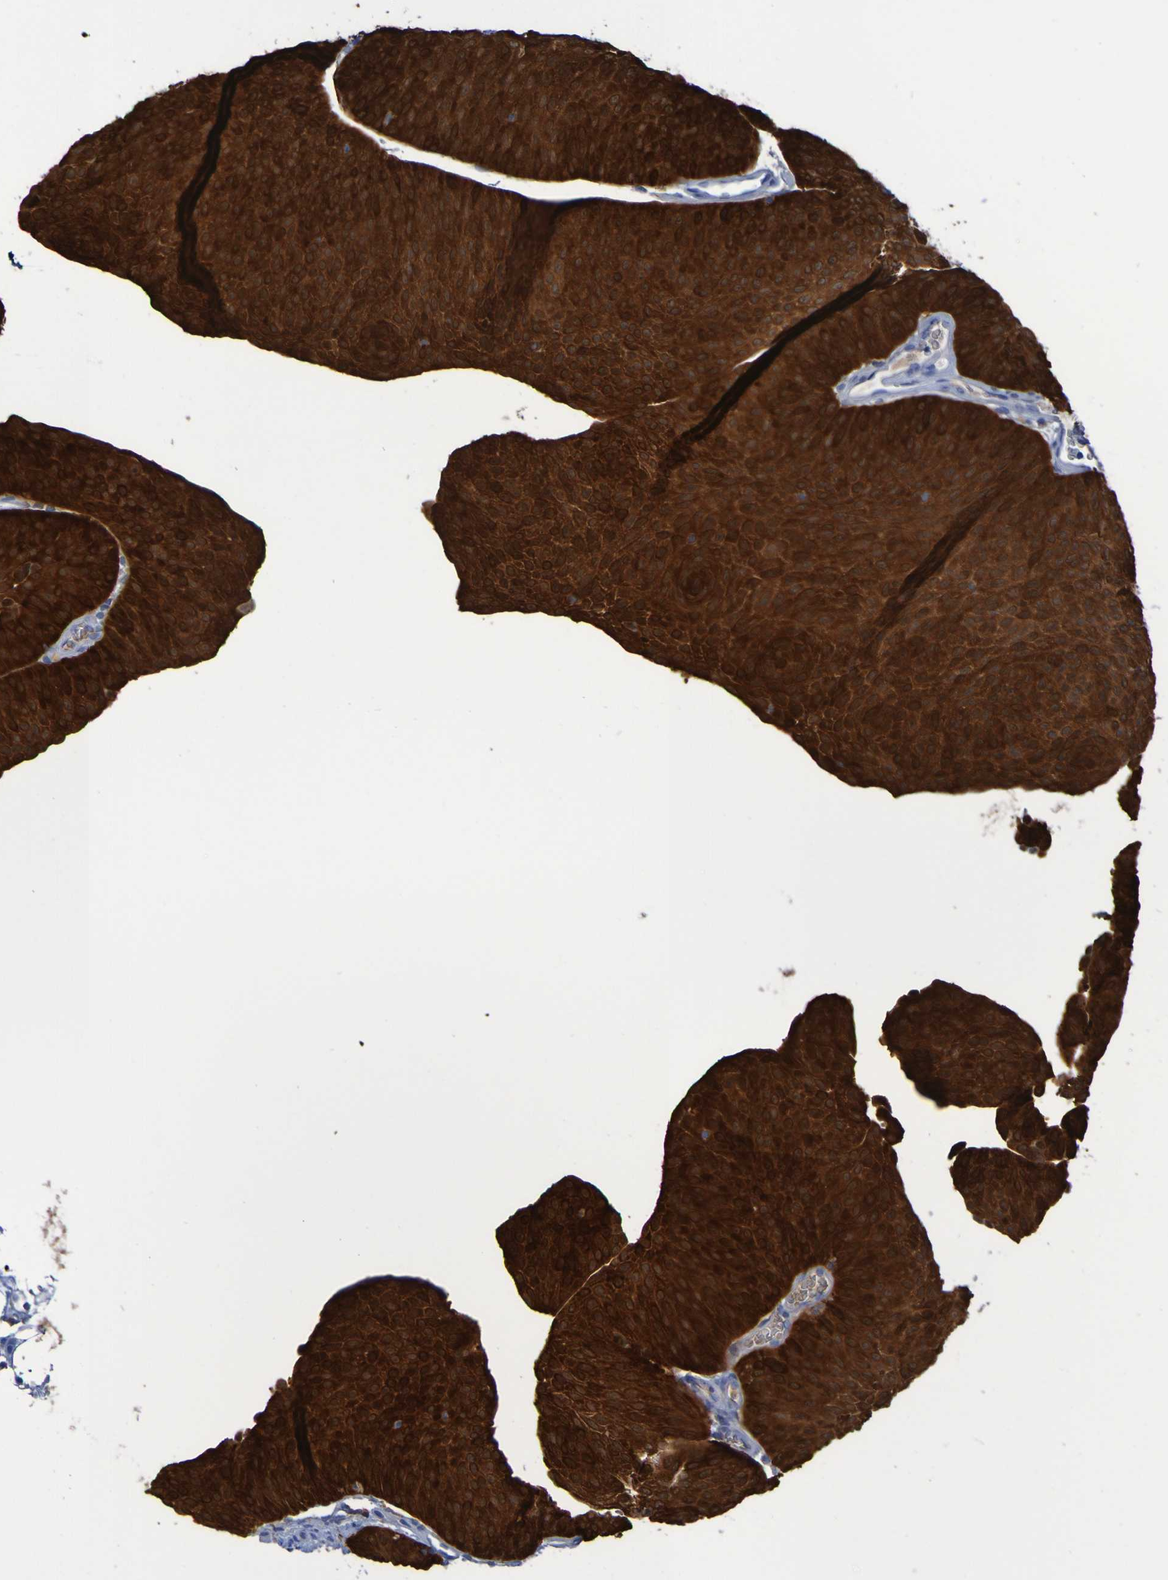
{"staining": {"intensity": "strong", "quantity": ">75%", "location": "cytoplasmic/membranous"}, "tissue": "urothelial cancer", "cell_type": "Tumor cells", "image_type": "cancer", "snomed": [{"axis": "morphology", "description": "Urothelial carcinoma, Low grade"}, {"axis": "topography", "description": "Urinary bladder"}], "caption": "This photomicrograph reveals urothelial cancer stained with immunohistochemistry to label a protein in brown. The cytoplasmic/membranous of tumor cells show strong positivity for the protein. Nuclei are counter-stained blue.", "gene": "MPPE1", "patient": {"sex": "female", "age": 60}}